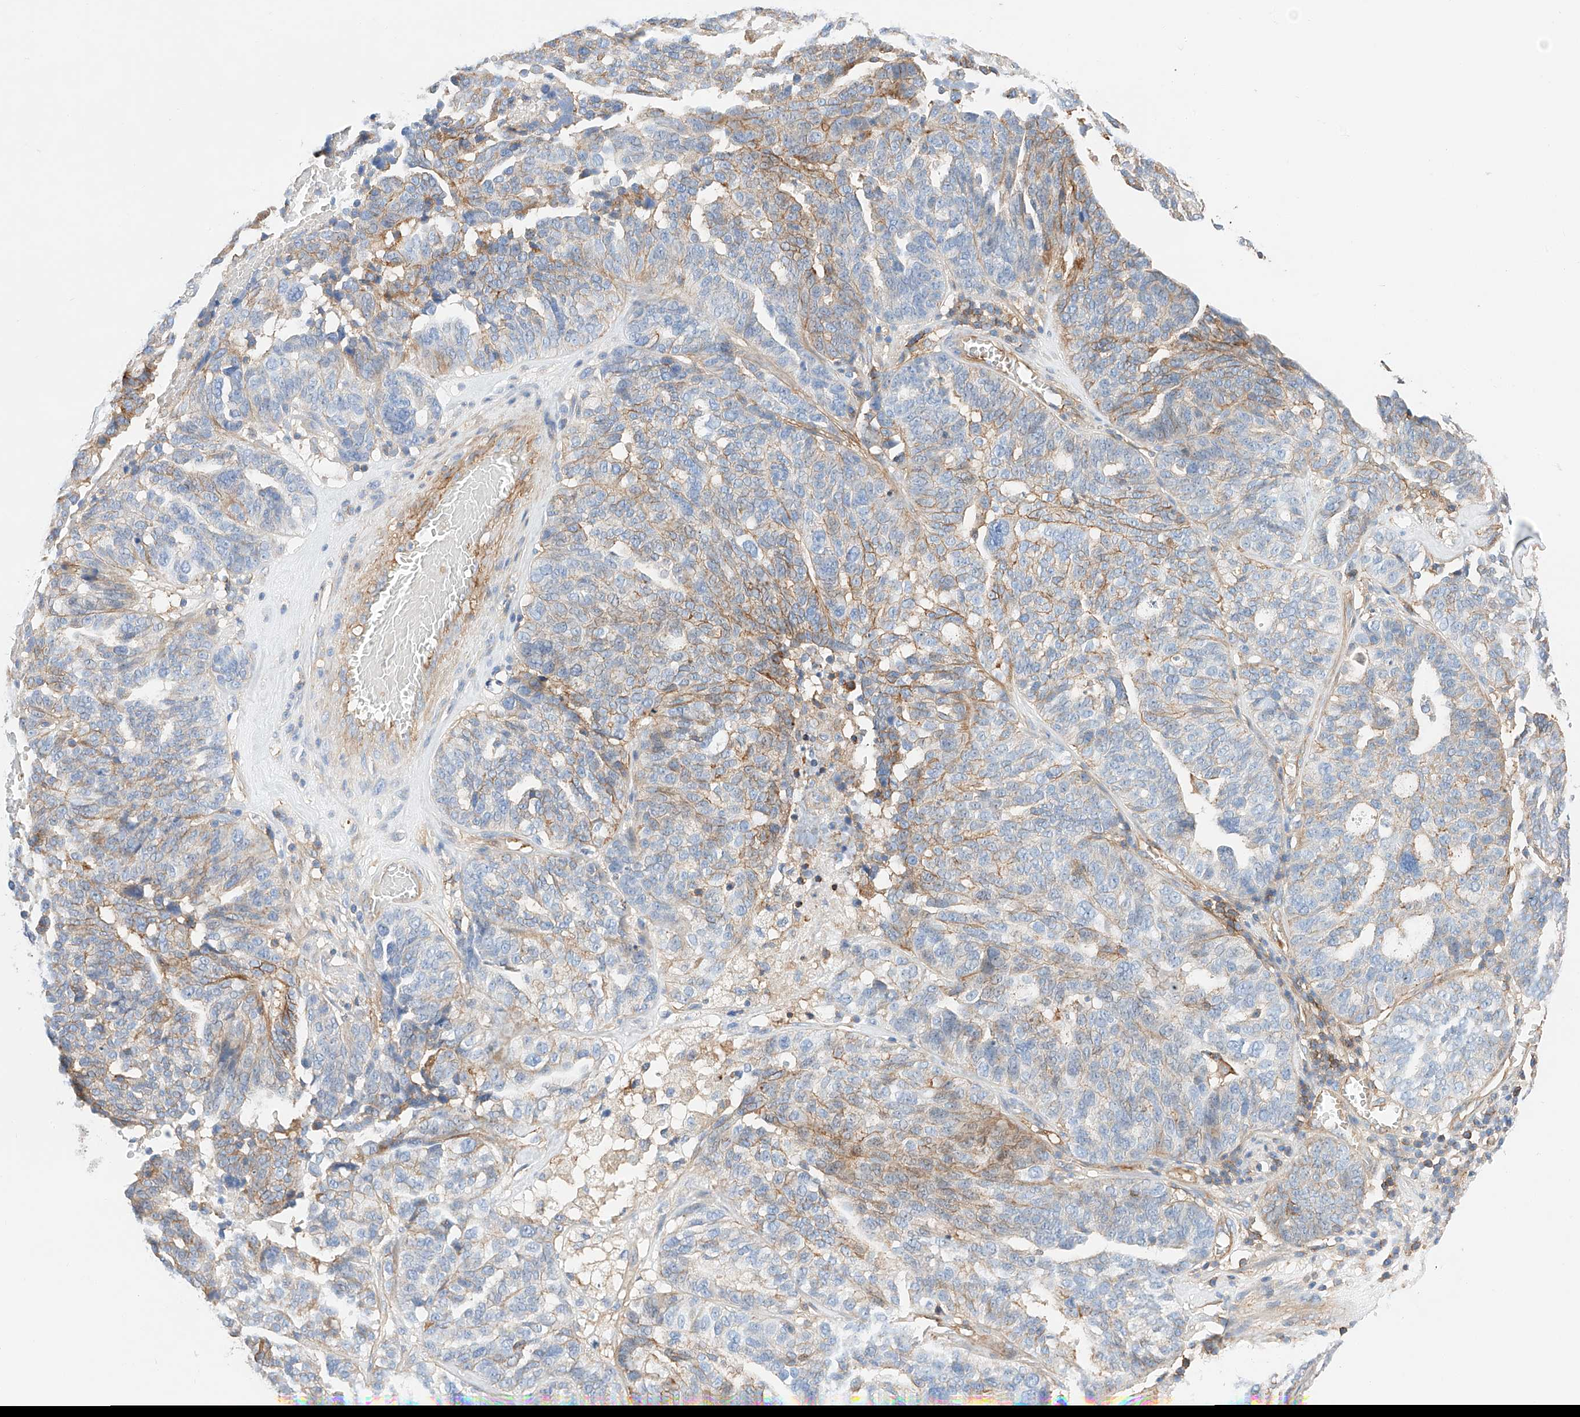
{"staining": {"intensity": "moderate", "quantity": "<25%", "location": "cytoplasmic/membranous"}, "tissue": "ovarian cancer", "cell_type": "Tumor cells", "image_type": "cancer", "snomed": [{"axis": "morphology", "description": "Cystadenocarcinoma, serous, NOS"}, {"axis": "topography", "description": "Ovary"}], "caption": "Ovarian cancer tissue shows moderate cytoplasmic/membranous expression in approximately <25% of tumor cells, visualized by immunohistochemistry.", "gene": "HAUS4", "patient": {"sex": "female", "age": 59}}